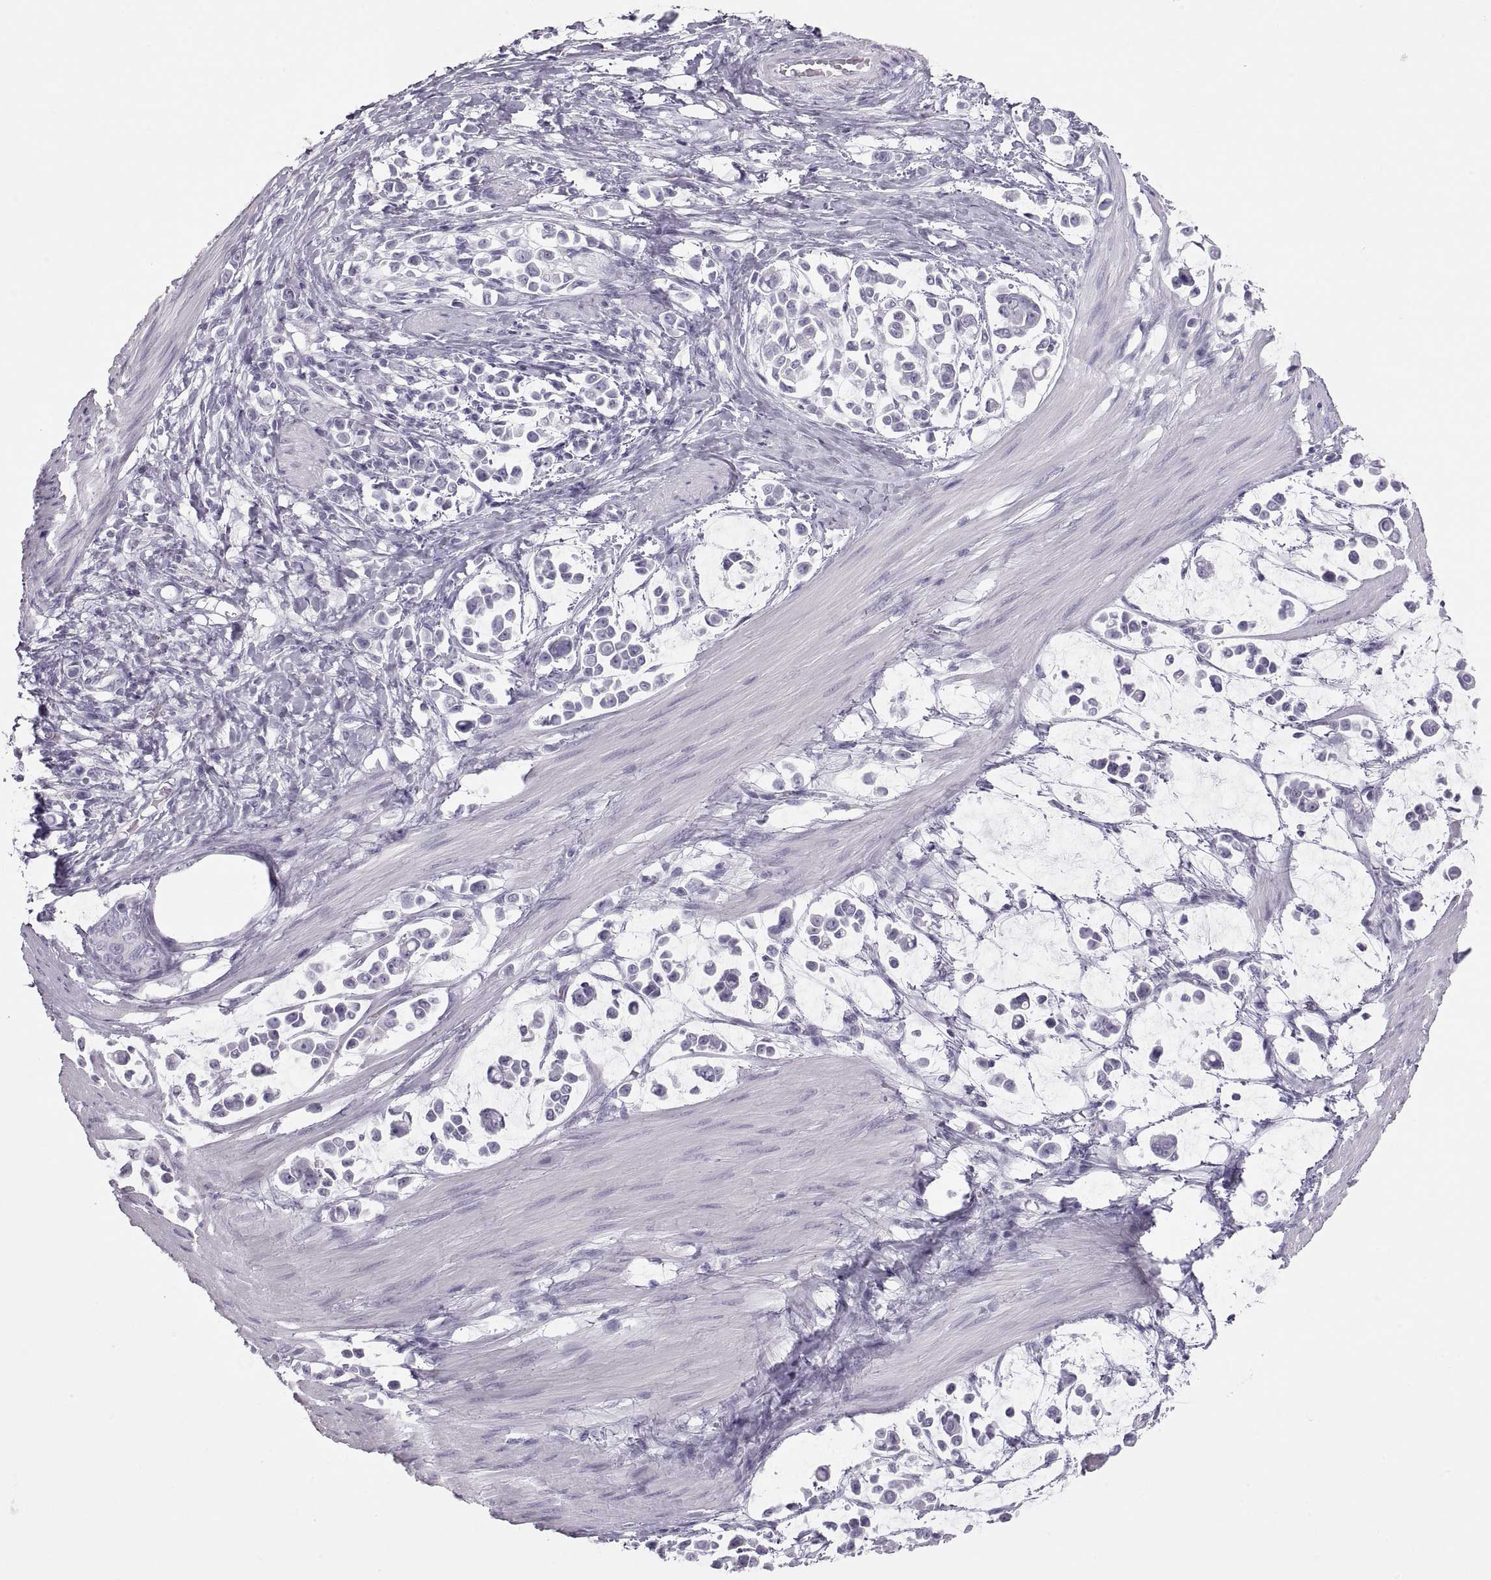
{"staining": {"intensity": "negative", "quantity": "none", "location": "none"}, "tissue": "stomach cancer", "cell_type": "Tumor cells", "image_type": "cancer", "snomed": [{"axis": "morphology", "description": "Adenocarcinoma, NOS"}, {"axis": "topography", "description": "Stomach"}], "caption": "High power microscopy histopathology image of an IHC image of adenocarcinoma (stomach), revealing no significant staining in tumor cells.", "gene": "SEMG1", "patient": {"sex": "male", "age": 82}}